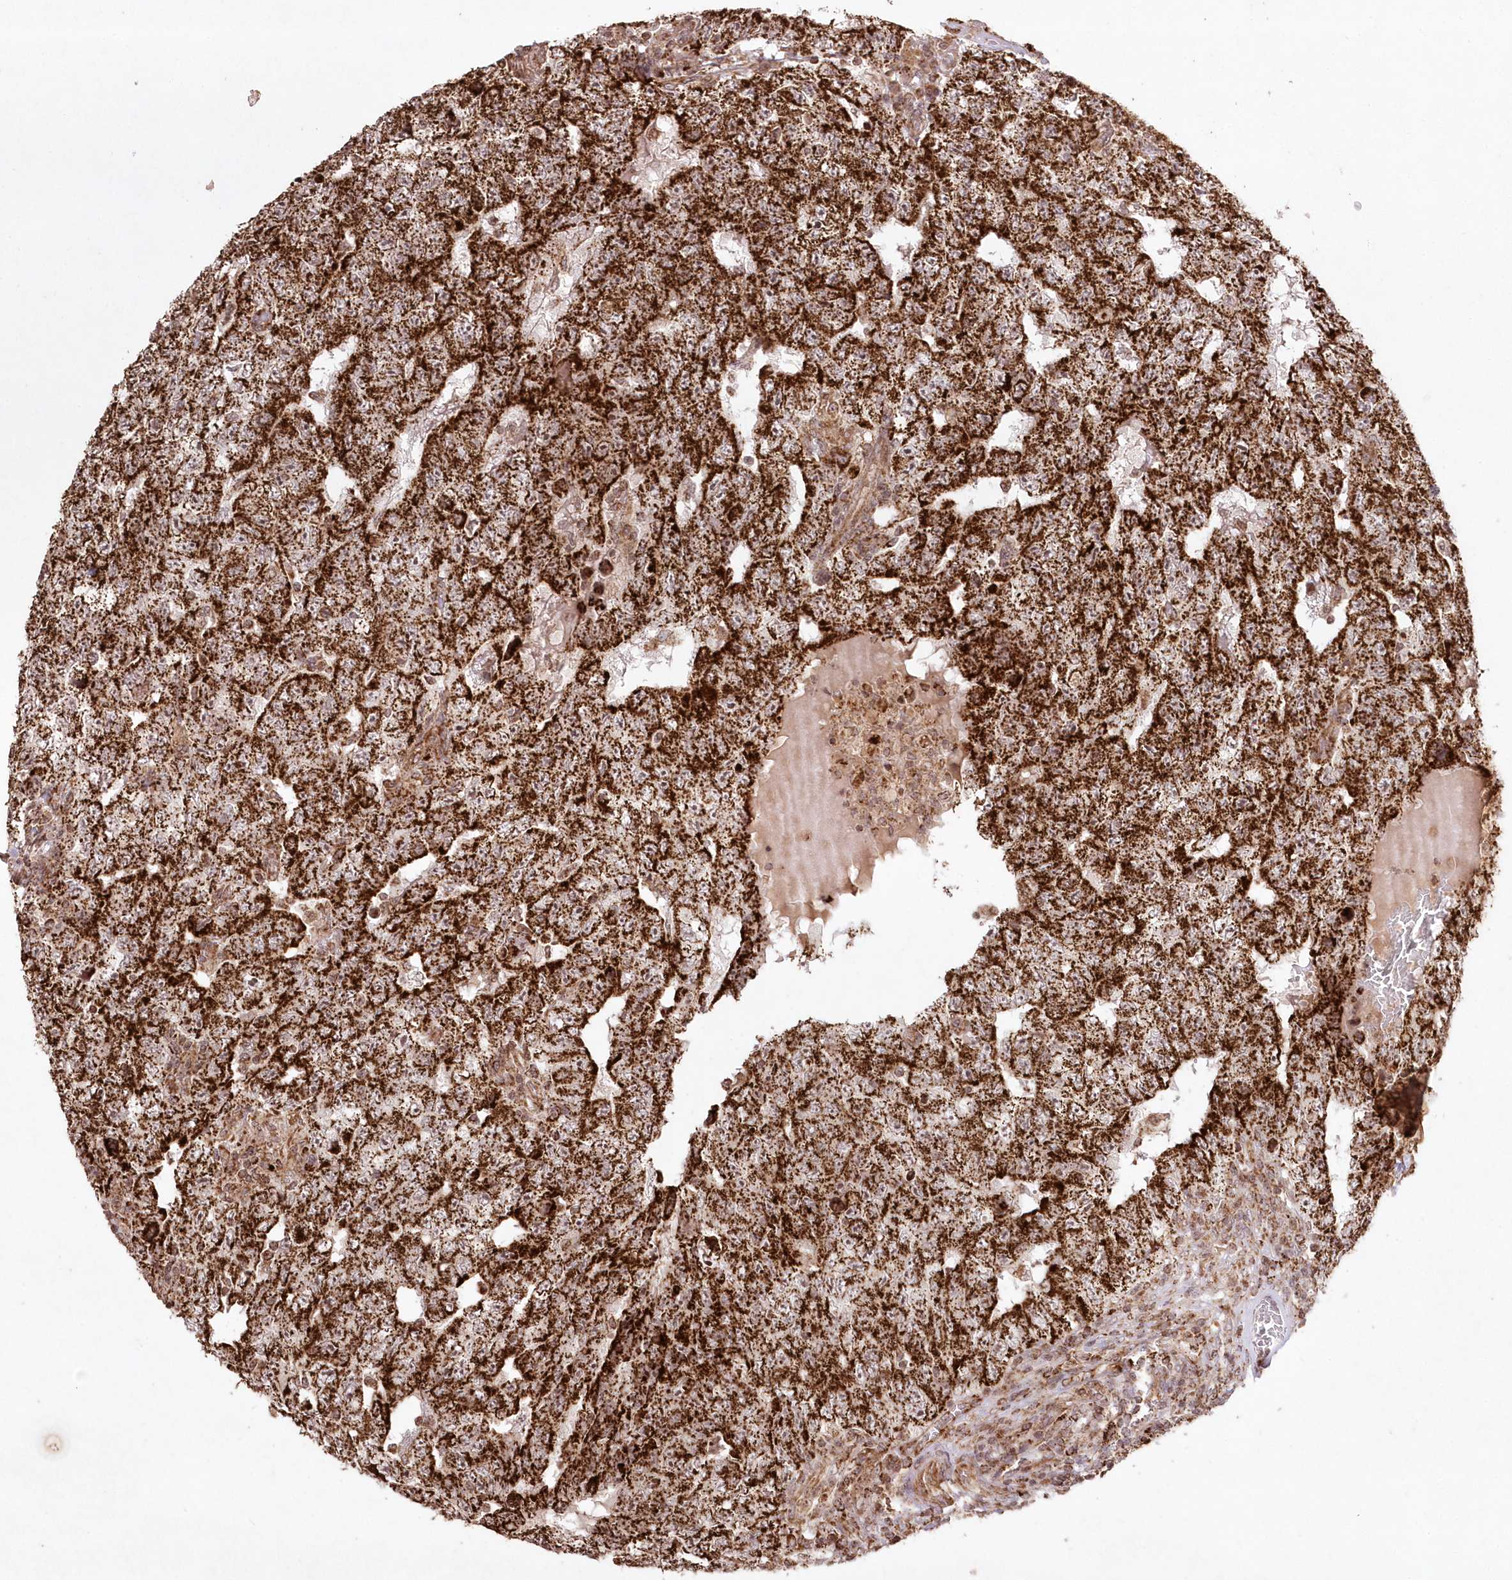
{"staining": {"intensity": "strong", "quantity": ">75%", "location": "cytoplasmic/membranous"}, "tissue": "testis cancer", "cell_type": "Tumor cells", "image_type": "cancer", "snomed": [{"axis": "morphology", "description": "Carcinoma, Embryonal, NOS"}, {"axis": "topography", "description": "Testis"}], "caption": "Human embryonal carcinoma (testis) stained with a brown dye exhibits strong cytoplasmic/membranous positive expression in about >75% of tumor cells.", "gene": "LRPPRC", "patient": {"sex": "male", "age": 26}}